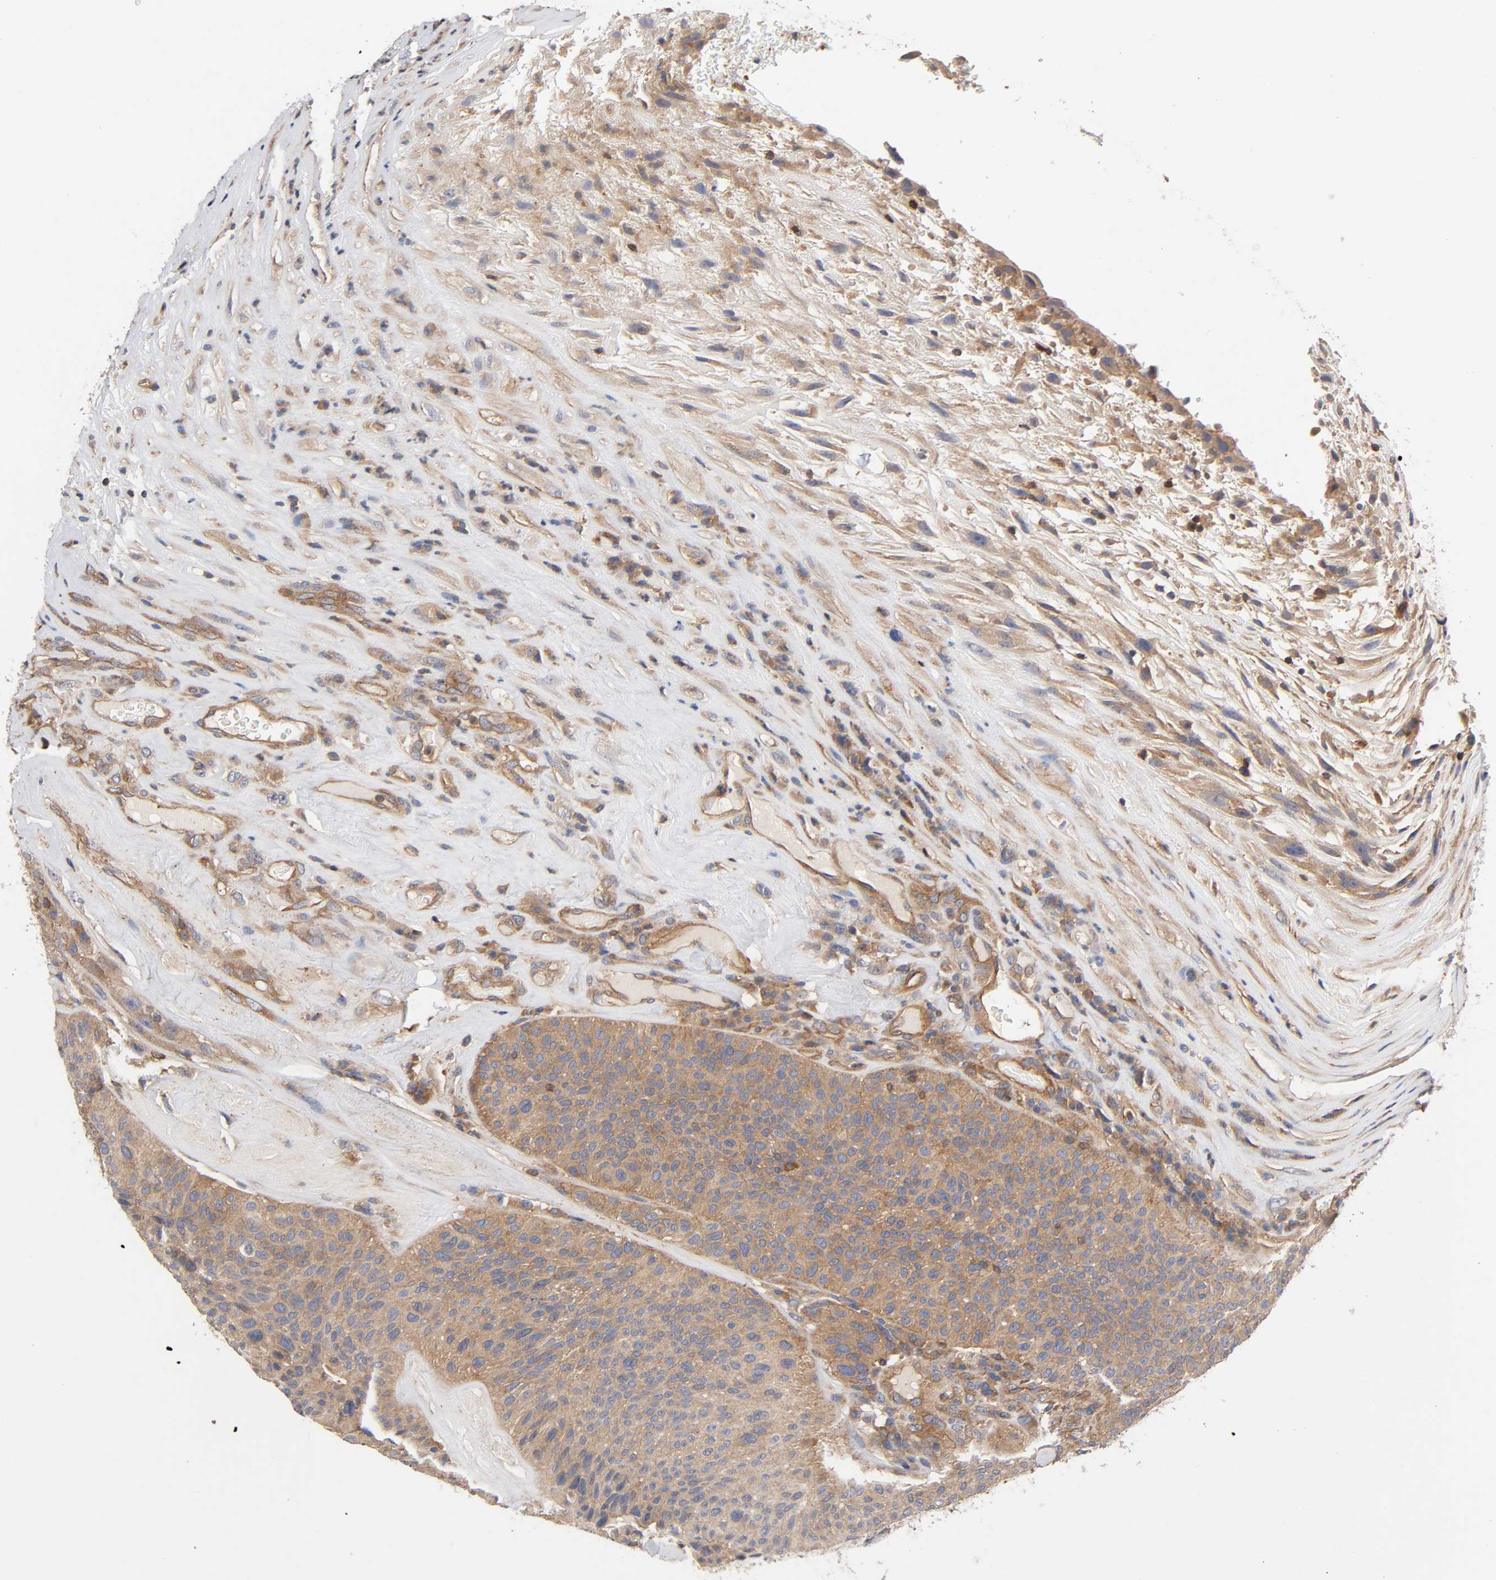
{"staining": {"intensity": "moderate", "quantity": ">75%", "location": "cytoplasmic/membranous"}, "tissue": "urothelial cancer", "cell_type": "Tumor cells", "image_type": "cancer", "snomed": [{"axis": "morphology", "description": "Urothelial carcinoma, High grade"}, {"axis": "topography", "description": "Urinary bladder"}], "caption": "A photomicrograph of urothelial carcinoma (high-grade) stained for a protein shows moderate cytoplasmic/membranous brown staining in tumor cells.", "gene": "LAMTOR2", "patient": {"sex": "male", "age": 66}}